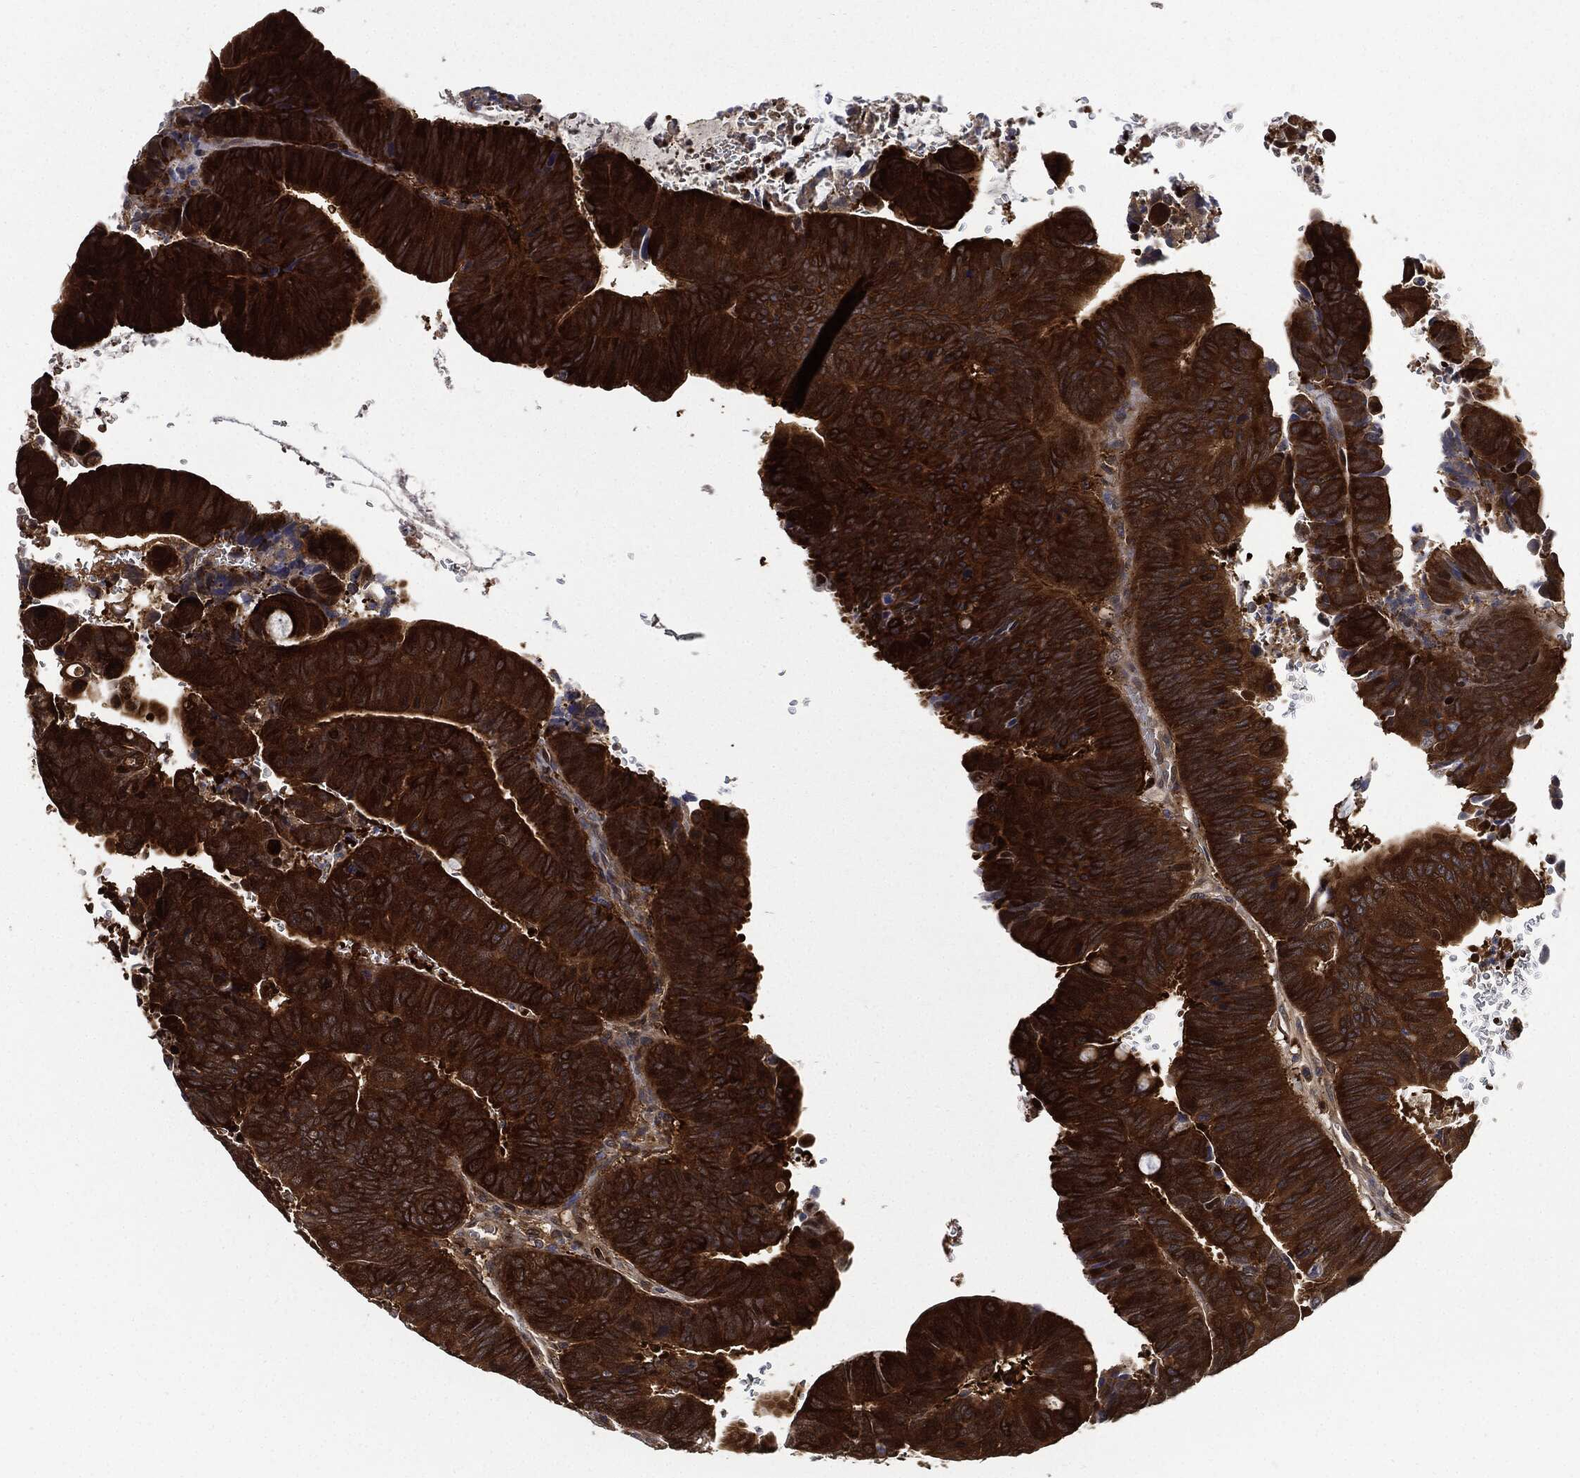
{"staining": {"intensity": "strong", "quantity": ">75%", "location": "cytoplasmic/membranous"}, "tissue": "colorectal cancer", "cell_type": "Tumor cells", "image_type": "cancer", "snomed": [{"axis": "morphology", "description": "Normal tissue, NOS"}, {"axis": "morphology", "description": "Adenocarcinoma, NOS"}, {"axis": "topography", "description": "Rectum"}], "caption": "Immunohistochemistry (IHC) photomicrograph of colorectal cancer (adenocarcinoma) stained for a protein (brown), which displays high levels of strong cytoplasmic/membranous positivity in approximately >75% of tumor cells.", "gene": "PRDX2", "patient": {"sex": "male", "age": 92}}